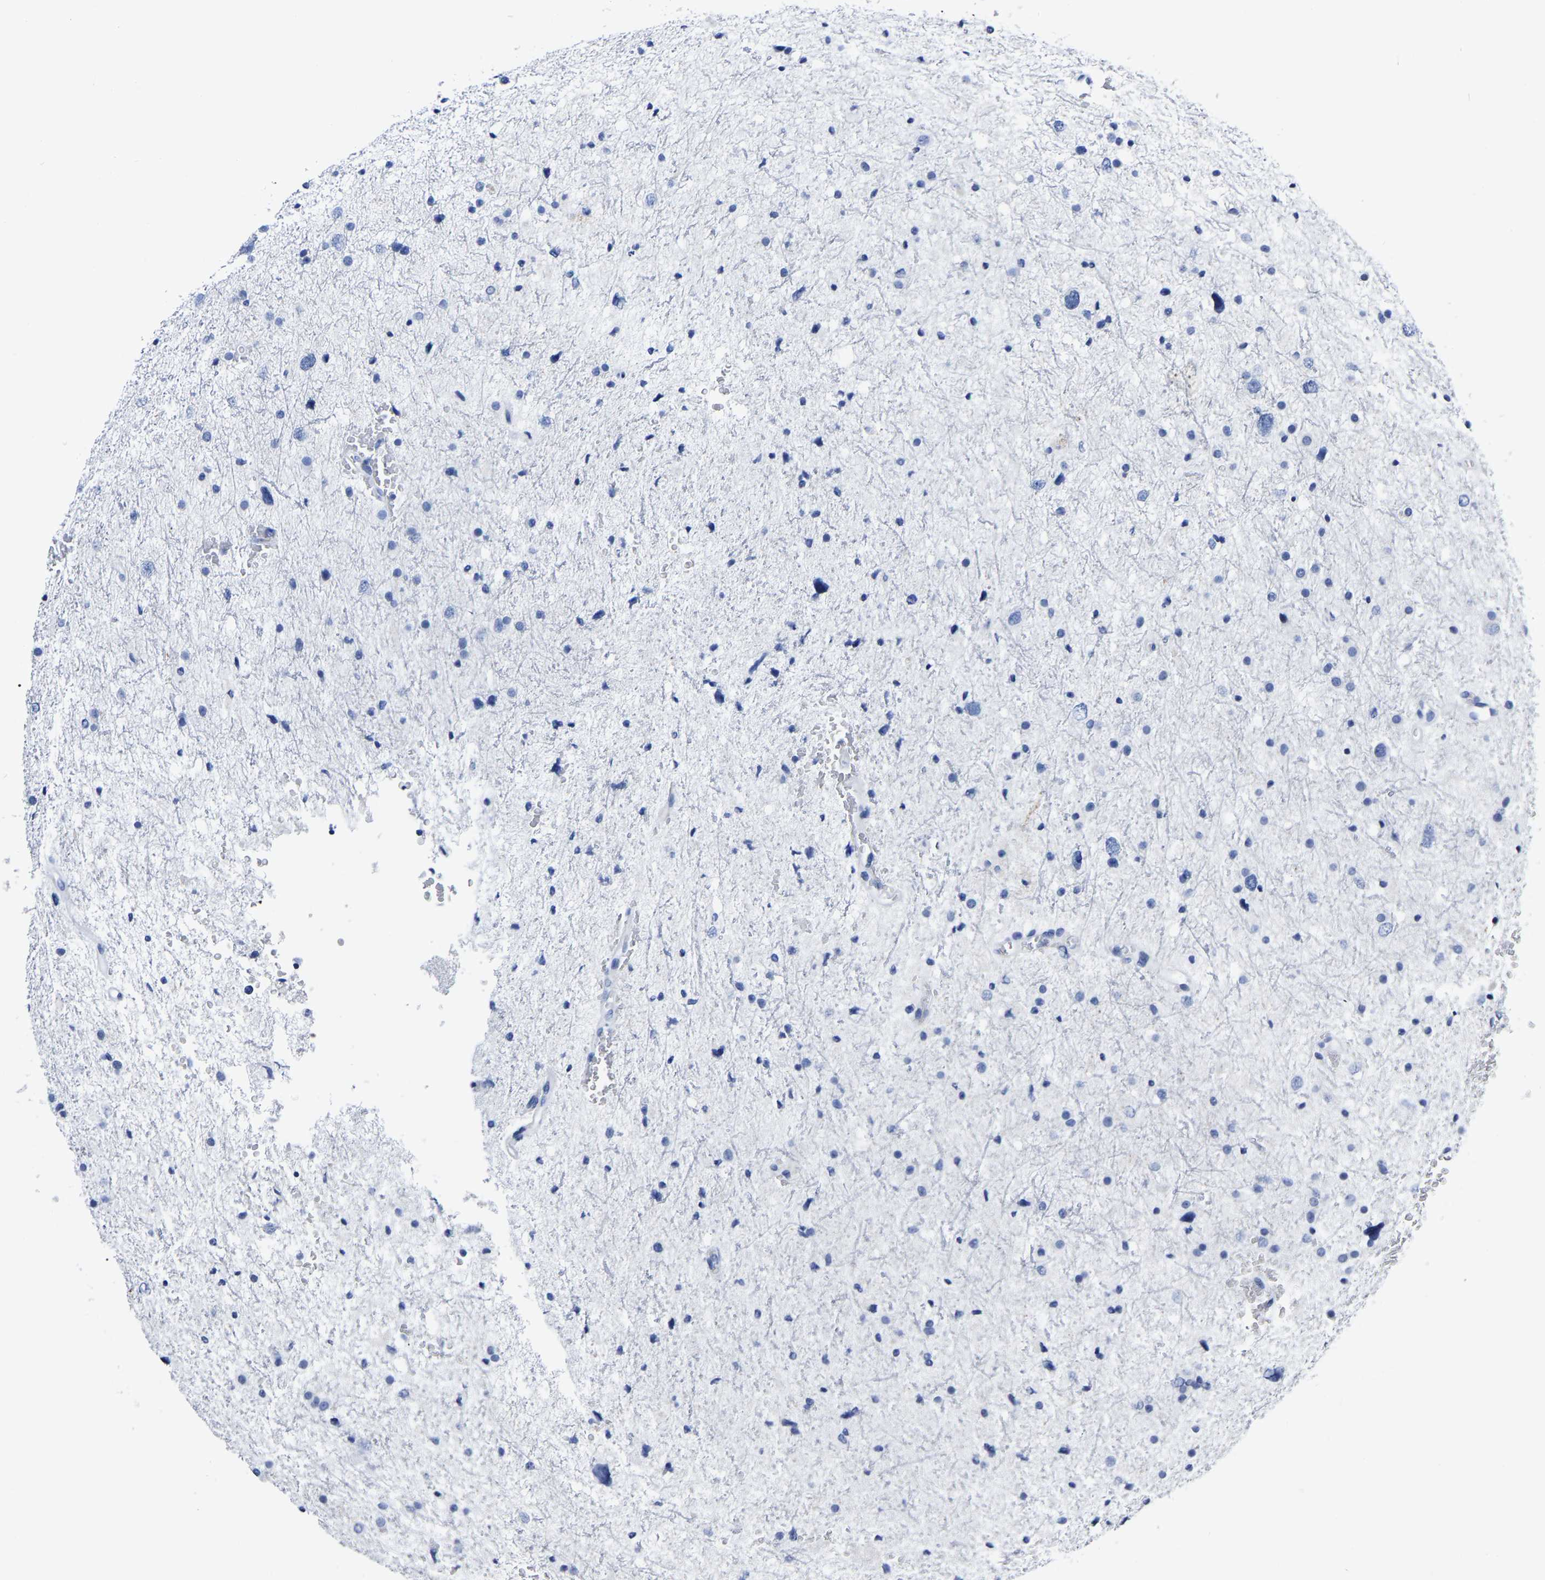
{"staining": {"intensity": "negative", "quantity": "none", "location": "none"}, "tissue": "glioma", "cell_type": "Tumor cells", "image_type": "cancer", "snomed": [{"axis": "morphology", "description": "Glioma, malignant, Low grade"}, {"axis": "topography", "description": "Brain"}], "caption": "There is no significant staining in tumor cells of malignant glioma (low-grade). The staining is performed using DAB brown chromogen with nuclei counter-stained in using hematoxylin.", "gene": "MOV10L1", "patient": {"sex": "female", "age": 37}}